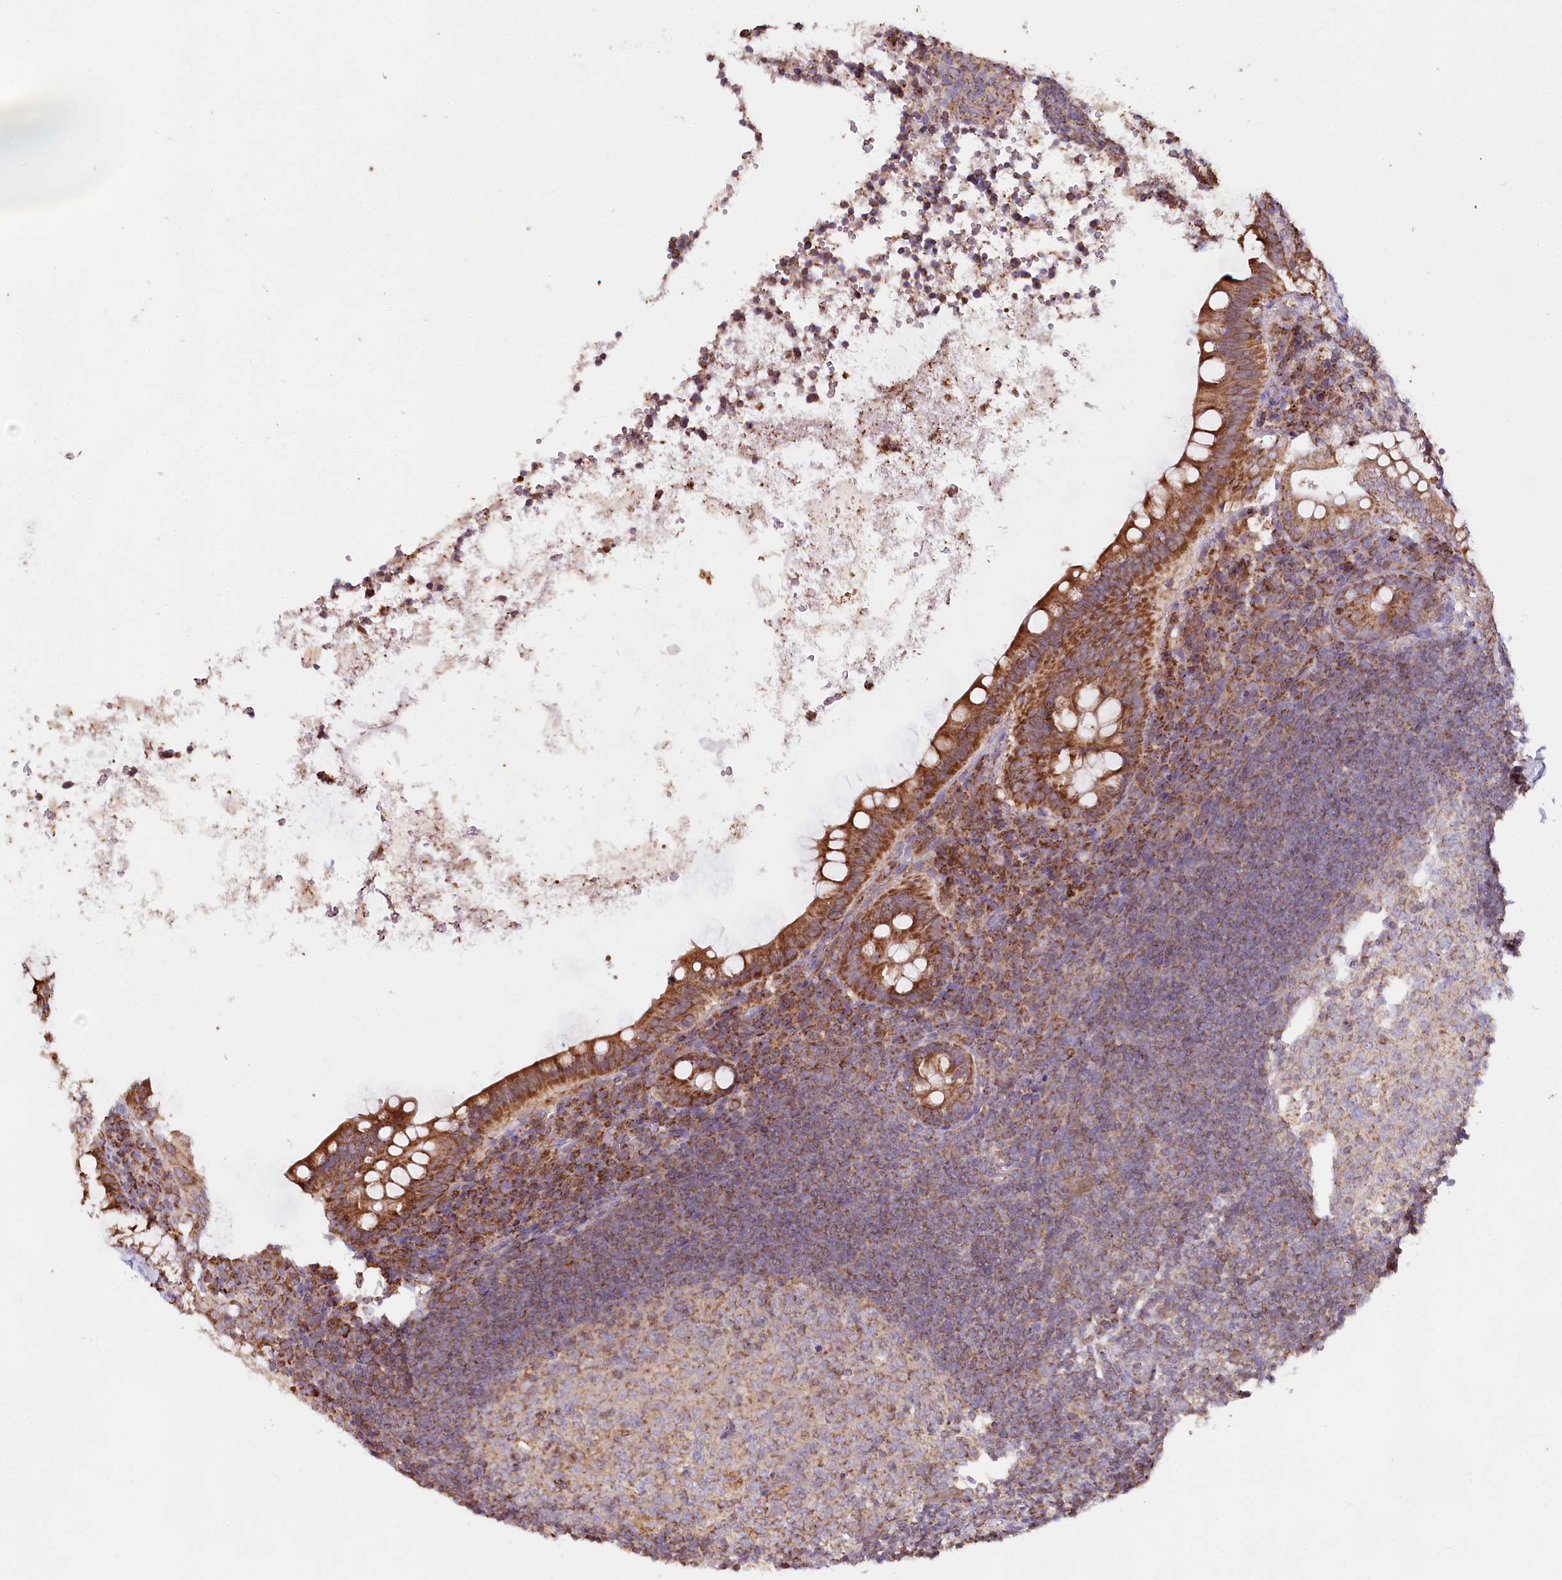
{"staining": {"intensity": "moderate", "quantity": ">75%", "location": "cytoplasmic/membranous"}, "tissue": "appendix", "cell_type": "Glandular cells", "image_type": "normal", "snomed": [{"axis": "morphology", "description": "Normal tissue, NOS"}, {"axis": "topography", "description": "Appendix"}], "caption": "A micrograph showing moderate cytoplasmic/membranous positivity in about >75% of glandular cells in benign appendix, as visualized by brown immunohistochemical staining.", "gene": "TASOR2", "patient": {"sex": "female", "age": 33}}